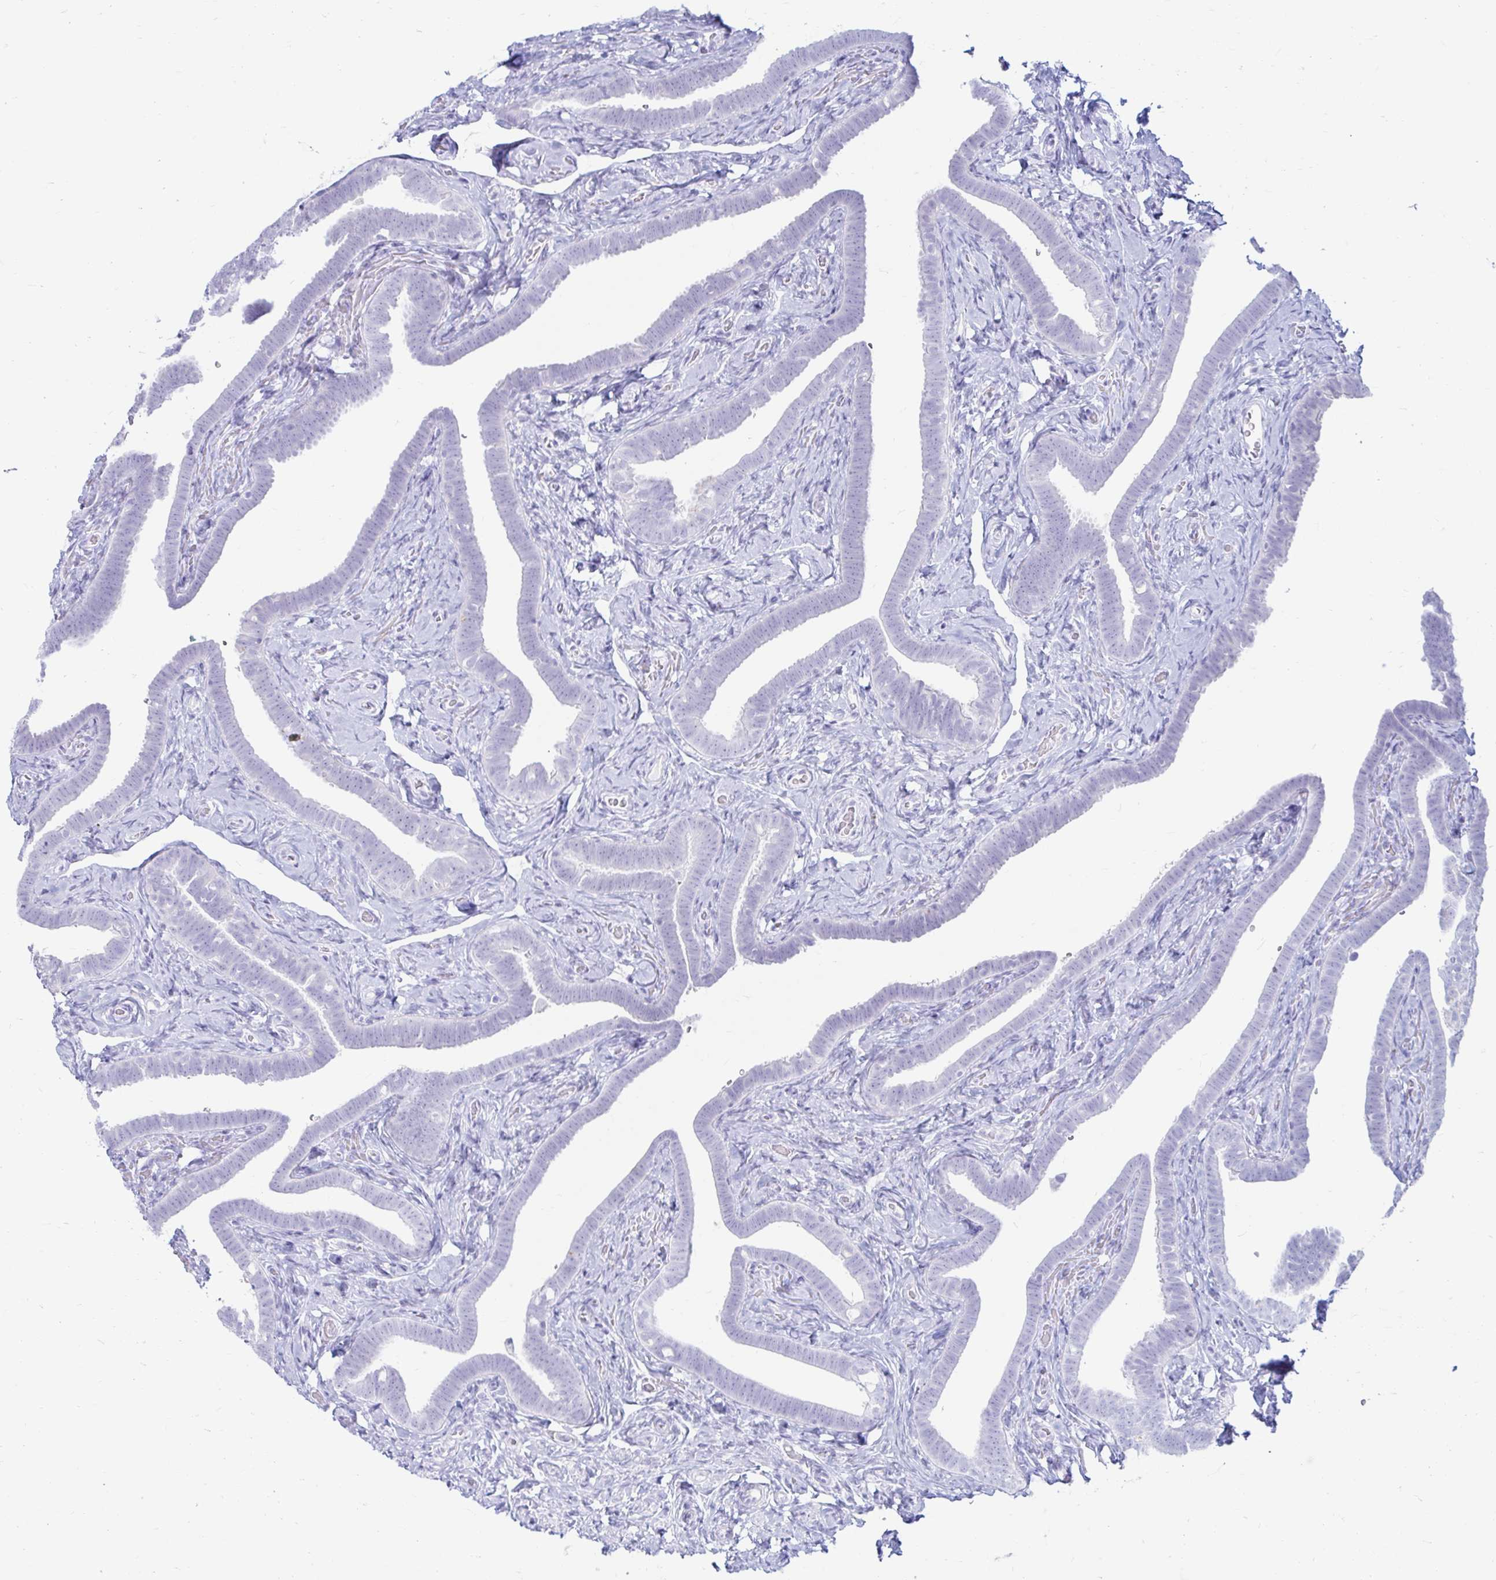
{"staining": {"intensity": "negative", "quantity": "none", "location": "none"}, "tissue": "fallopian tube", "cell_type": "Glandular cells", "image_type": "normal", "snomed": [{"axis": "morphology", "description": "Normal tissue, NOS"}, {"axis": "topography", "description": "Fallopian tube"}], "caption": "Human fallopian tube stained for a protein using IHC reveals no staining in glandular cells.", "gene": "ERICH6", "patient": {"sex": "female", "age": 69}}